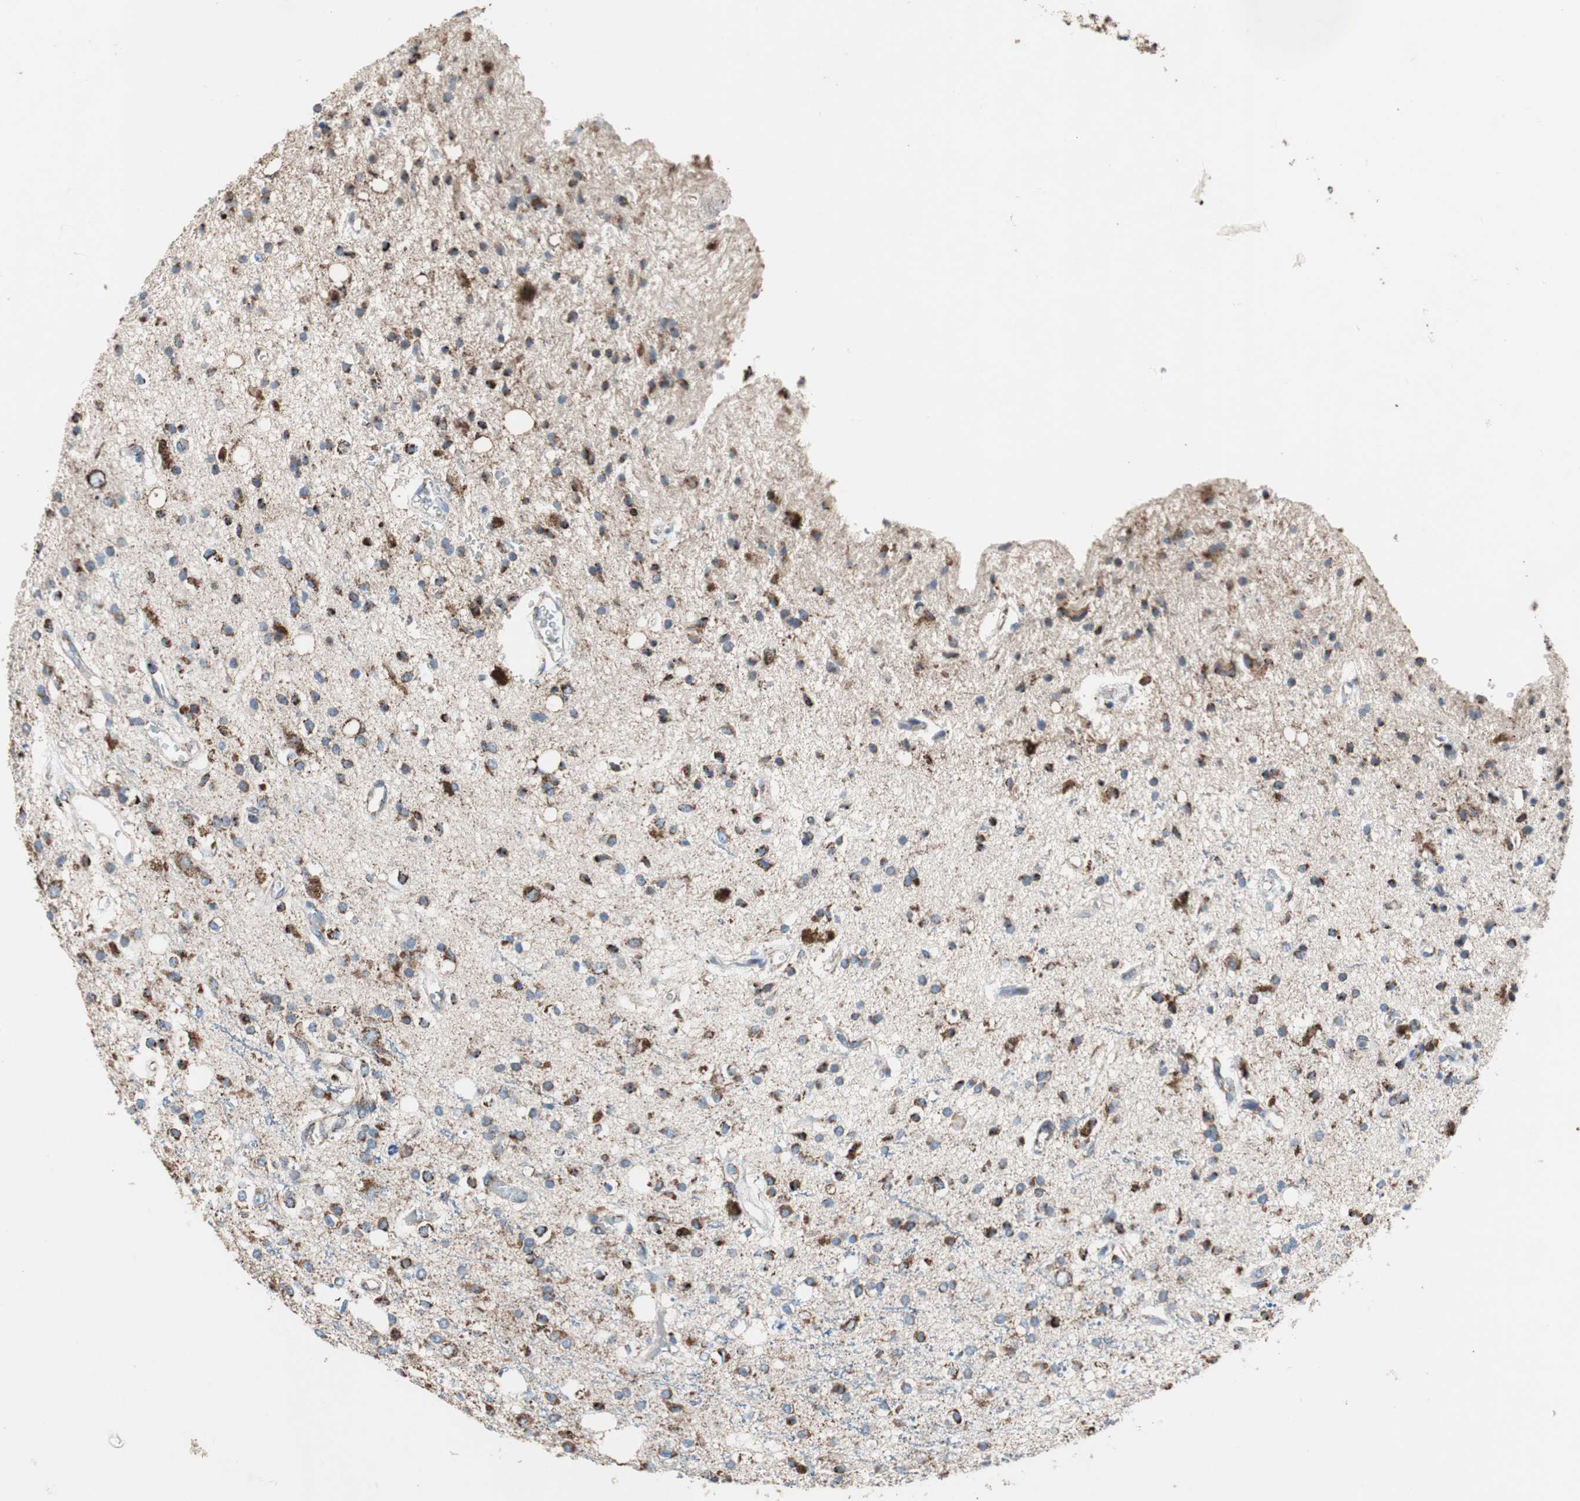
{"staining": {"intensity": "moderate", "quantity": ">75%", "location": "cytoplasmic/membranous"}, "tissue": "glioma", "cell_type": "Tumor cells", "image_type": "cancer", "snomed": [{"axis": "morphology", "description": "Glioma, malignant, High grade"}, {"axis": "topography", "description": "Brain"}], "caption": "Protein staining of malignant high-grade glioma tissue reveals moderate cytoplasmic/membranous staining in about >75% of tumor cells. (IHC, brightfield microscopy, high magnification).", "gene": "PCSK4", "patient": {"sex": "male", "age": 47}}